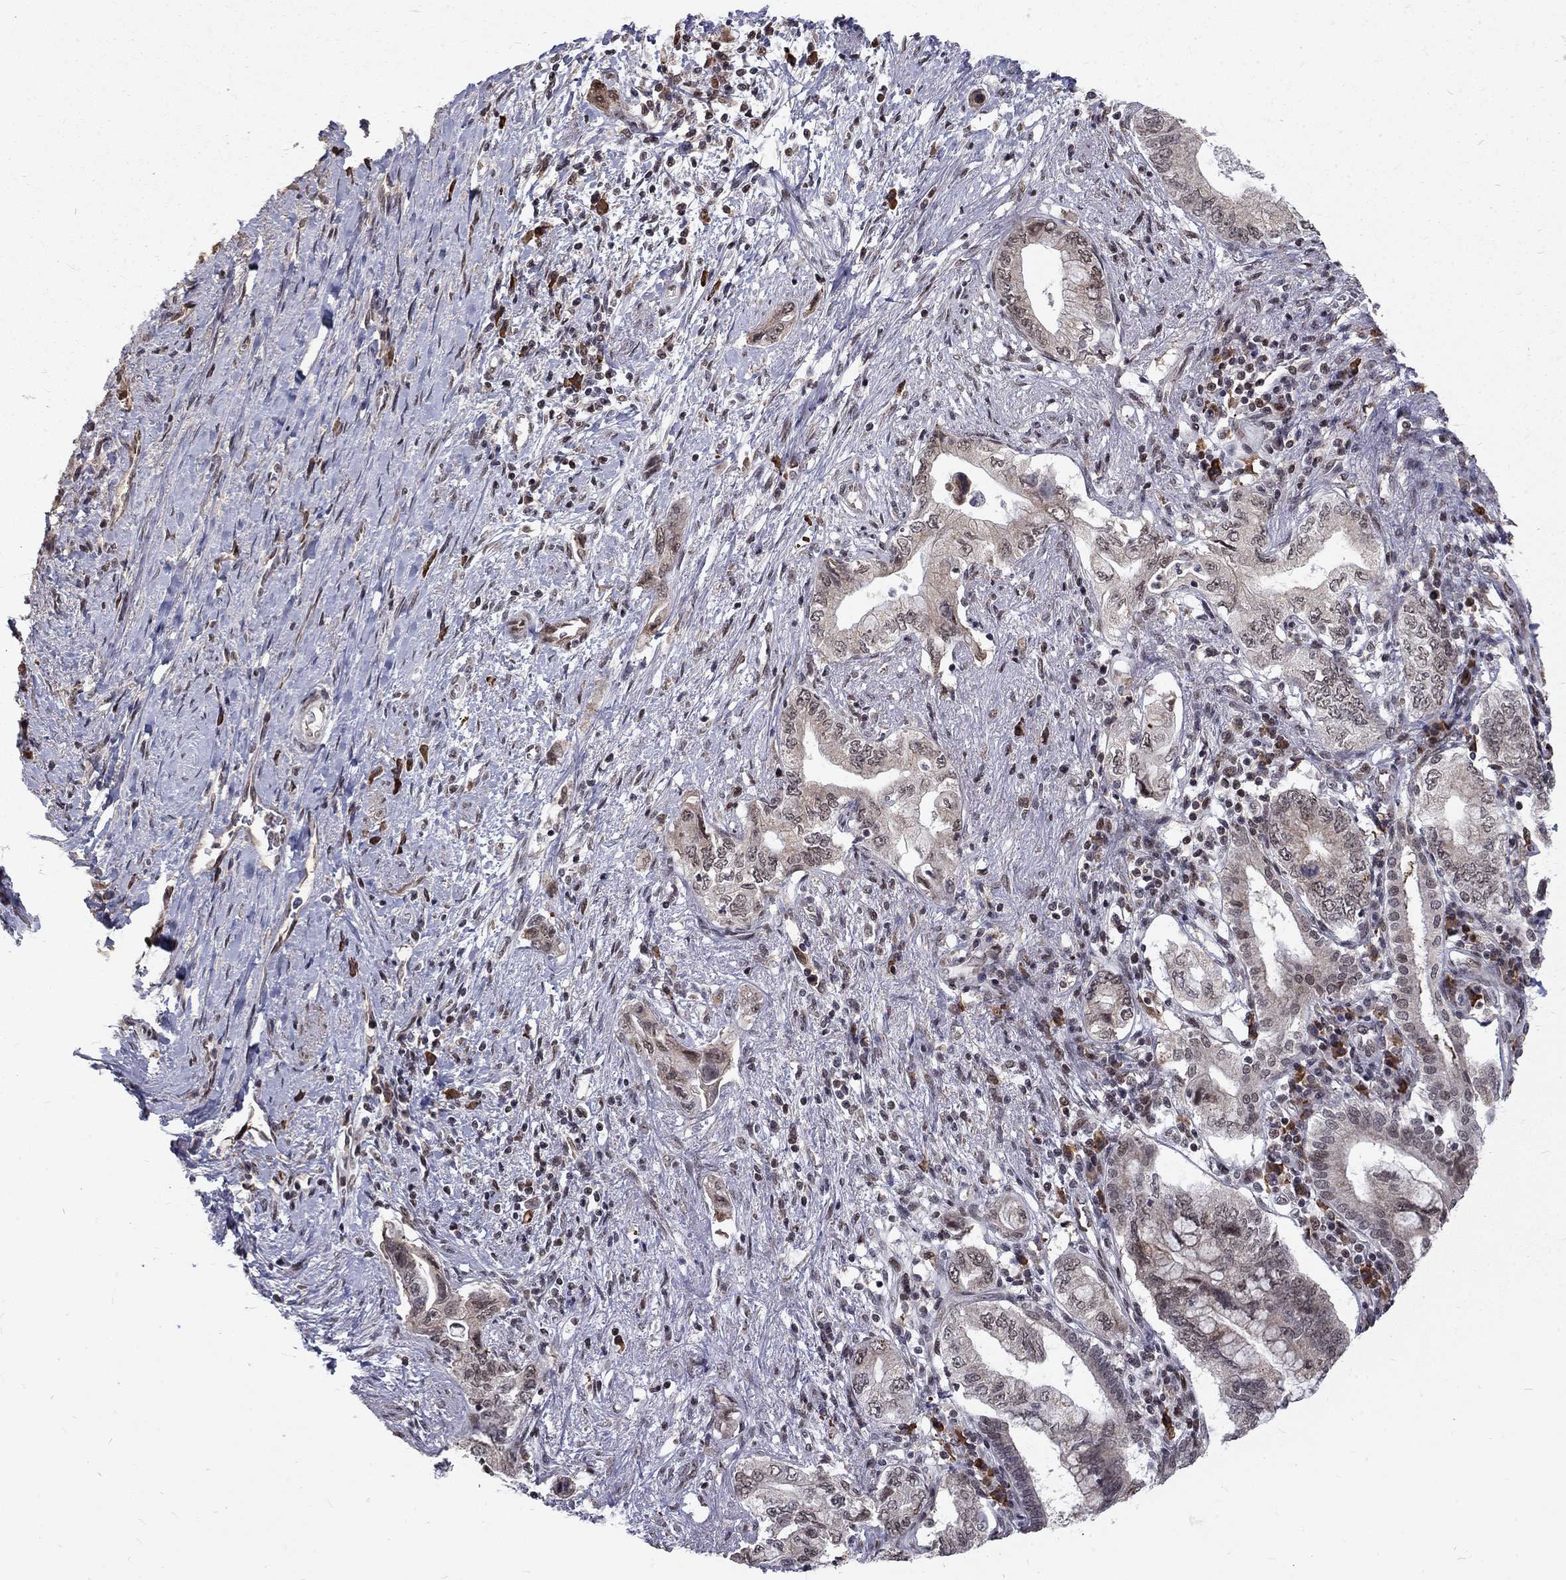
{"staining": {"intensity": "weak", "quantity": "25%-75%", "location": "cytoplasmic/membranous"}, "tissue": "pancreatic cancer", "cell_type": "Tumor cells", "image_type": "cancer", "snomed": [{"axis": "morphology", "description": "Adenocarcinoma, NOS"}, {"axis": "topography", "description": "Pancreas"}], "caption": "Human adenocarcinoma (pancreatic) stained with a protein marker shows weak staining in tumor cells.", "gene": "TCEAL1", "patient": {"sex": "female", "age": 73}}